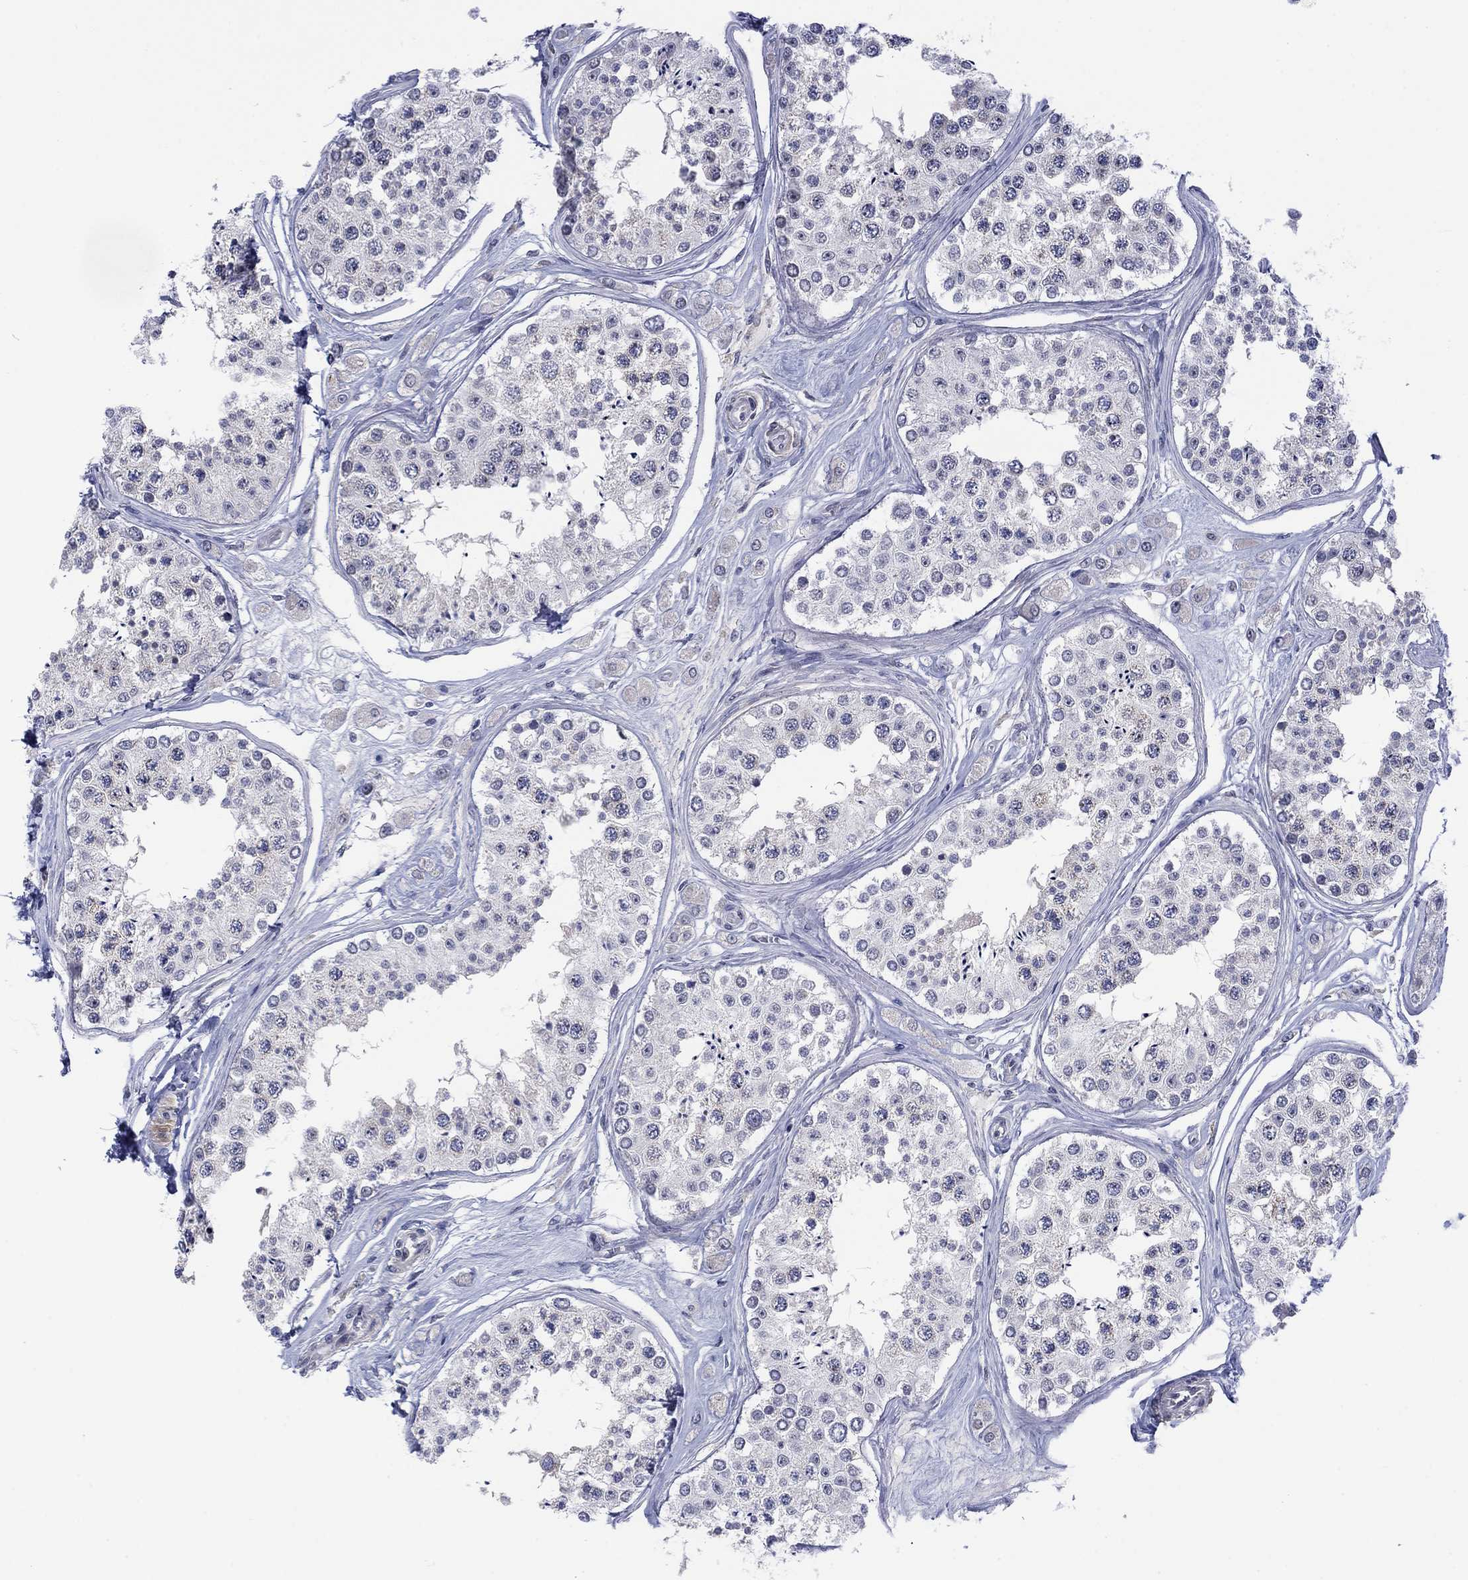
{"staining": {"intensity": "negative", "quantity": "none", "location": "none"}, "tissue": "testis", "cell_type": "Cells in seminiferous ducts", "image_type": "normal", "snomed": [{"axis": "morphology", "description": "Normal tissue, NOS"}, {"axis": "topography", "description": "Testis"}], "caption": "Testis was stained to show a protein in brown. There is no significant expression in cells in seminiferous ducts.", "gene": "MTRFR", "patient": {"sex": "male", "age": 25}}